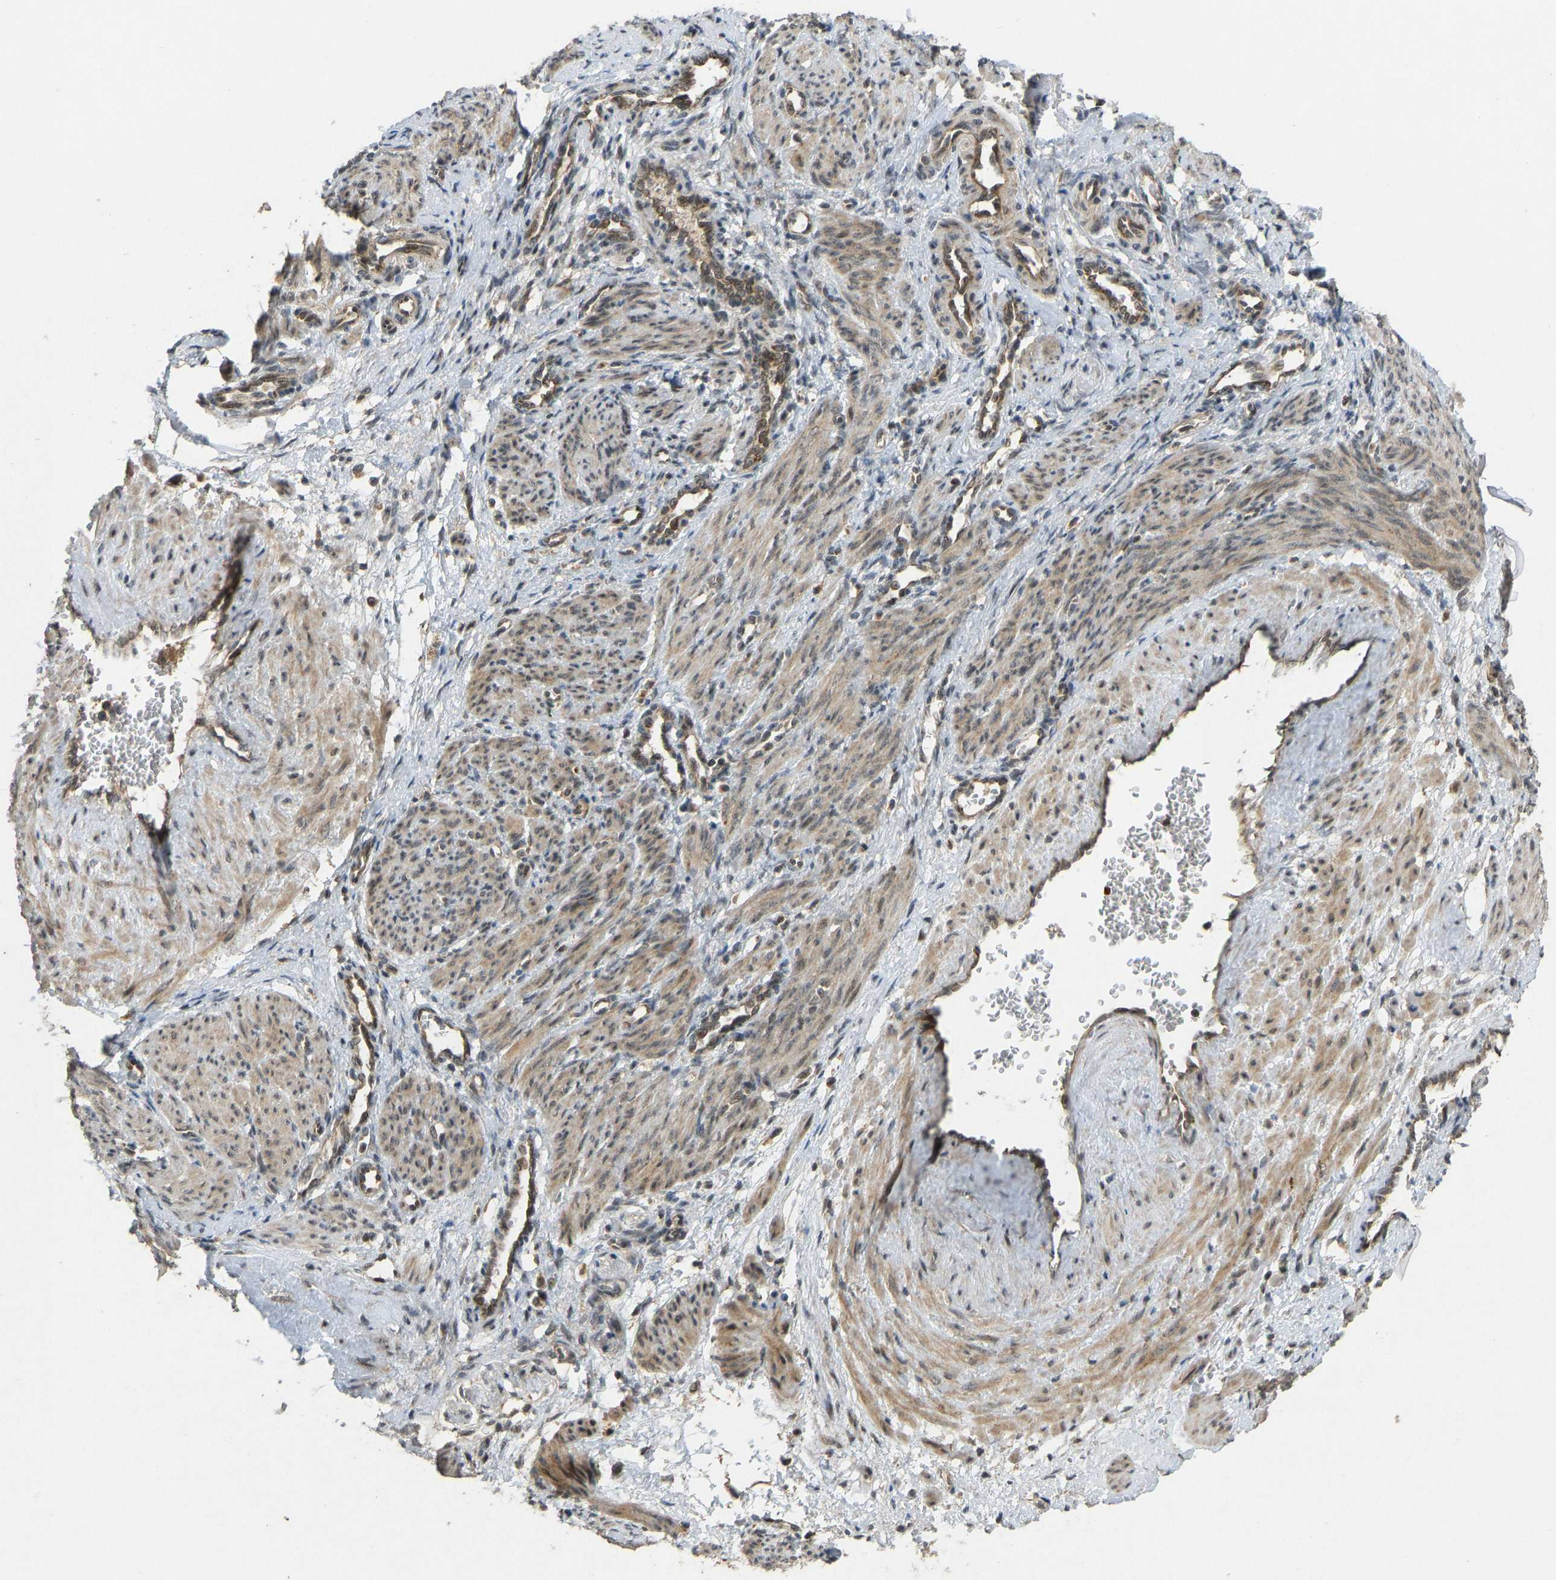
{"staining": {"intensity": "moderate", "quantity": ">75%", "location": "cytoplasmic/membranous"}, "tissue": "smooth muscle", "cell_type": "Smooth muscle cells", "image_type": "normal", "snomed": [{"axis": "morphology", "description": "Normal tissue, NOS"}, {"axis": "topography", "description": "Endometrium"}], "caption": "Normal smooth muscle displays moderate cytoplasmic/membranous staining in approximately >75% of smooth muscle cells Using DAB (3,3'-diaminobenzidine) (brown) and hematoxylin (blue) stains, captured at high magnification using brightfield microscopy..", "gene": "ACADS", "patient": {"sex": "female", "age": 33}}